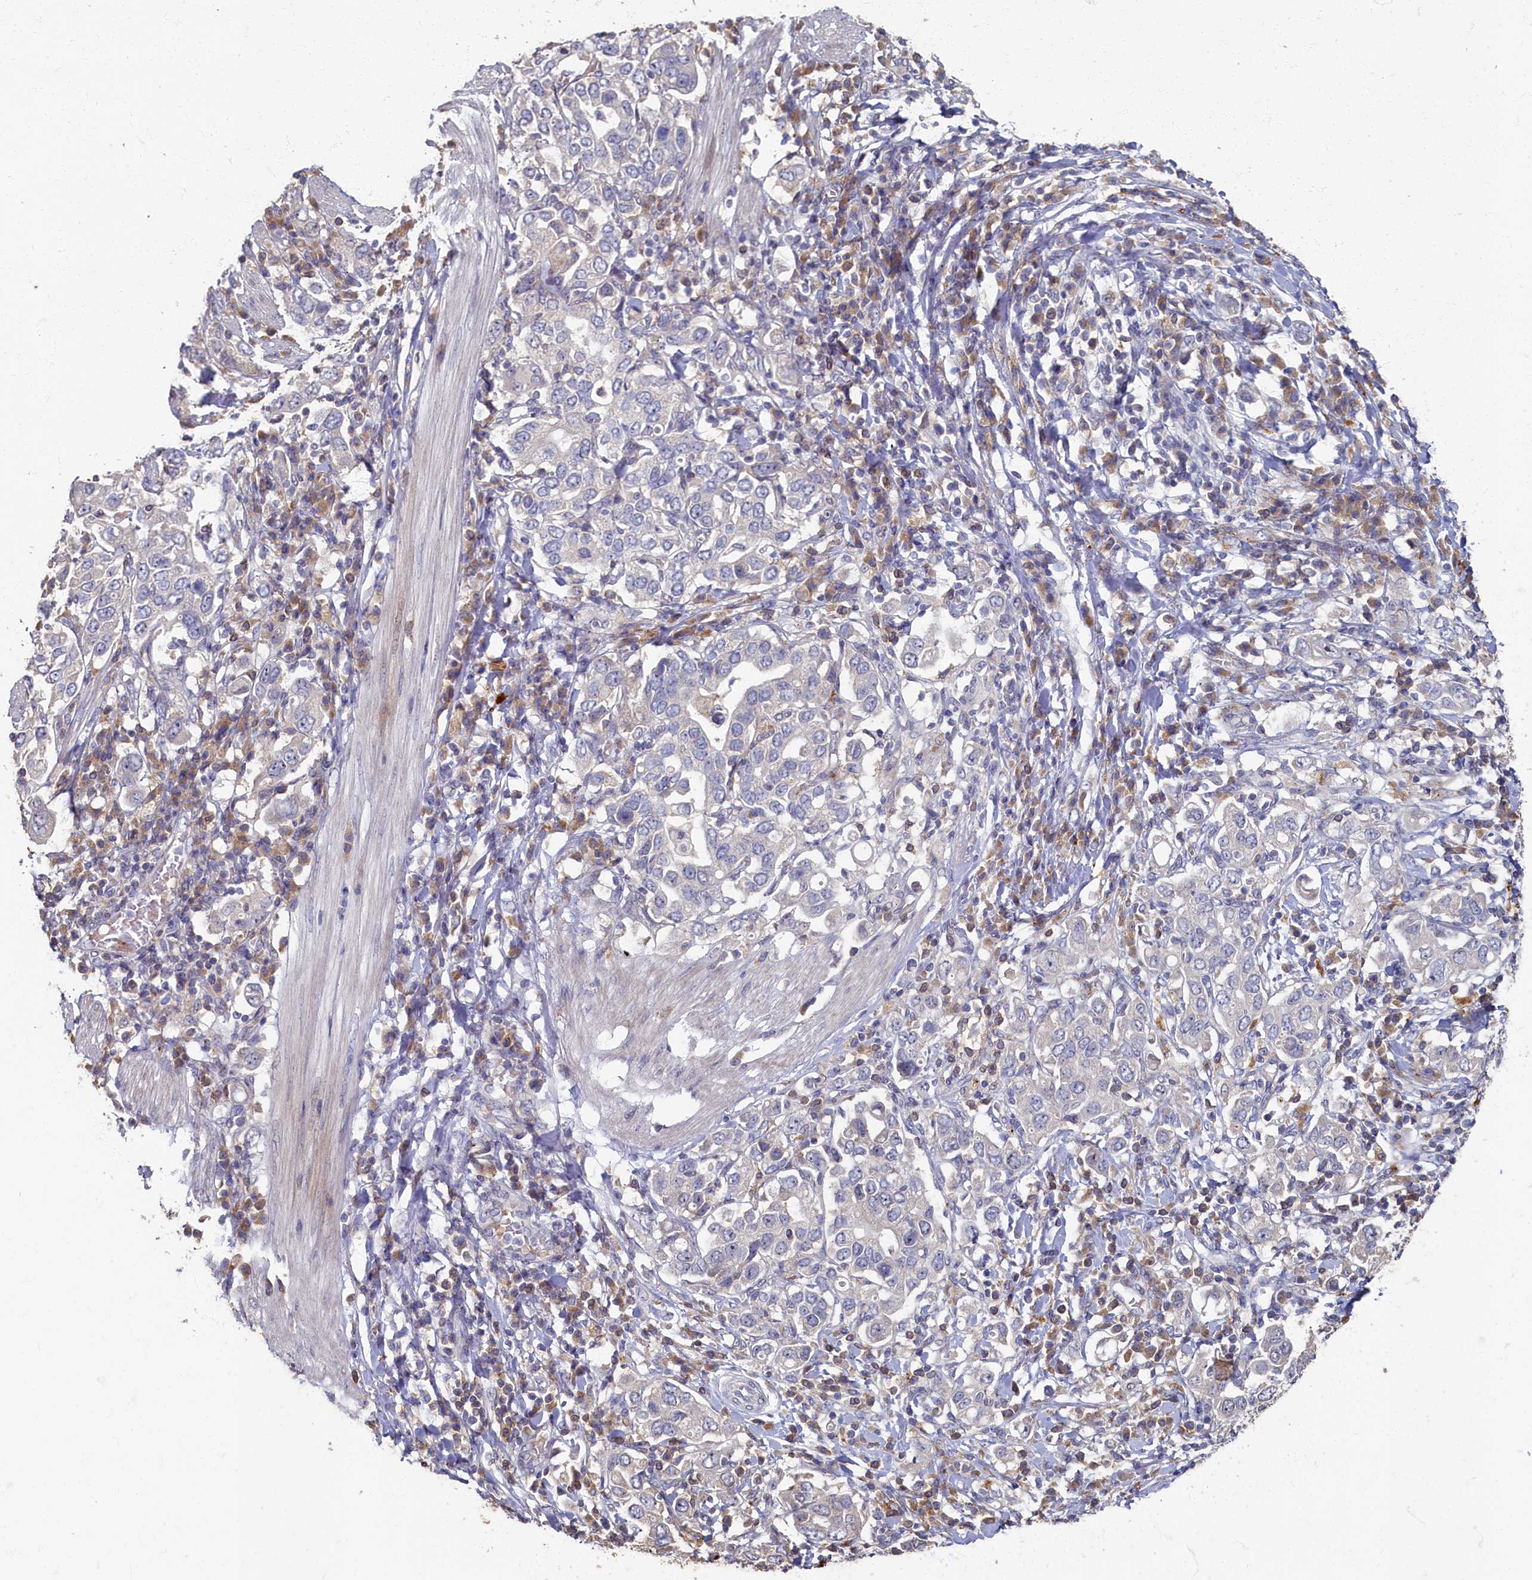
{"staining": {"intensity": "negative", "quantity": "none", "location": "none"}, "tissue": "stomach cancer", "cell_type": "Tumor cells", "image_type": "cancer", "snomed": [{"axis": "morphology", "description": "Adenocarcinoma, NOS"}, {"axis": "topography", "description": "Stomach, upper"}], "caption": "Immunohistochemistry (IHC) photomicrograph of stomach cancer stained for a protein (brown), which shows no positivity in tumor cells. The staining was performed using DAB to visualize the protein expression in brown, while the nuclei were stained in blue with hematoxylin (Magnification: 20x).", "gene": "HUNK", "patient": {"sex": "male", "age": 62}}